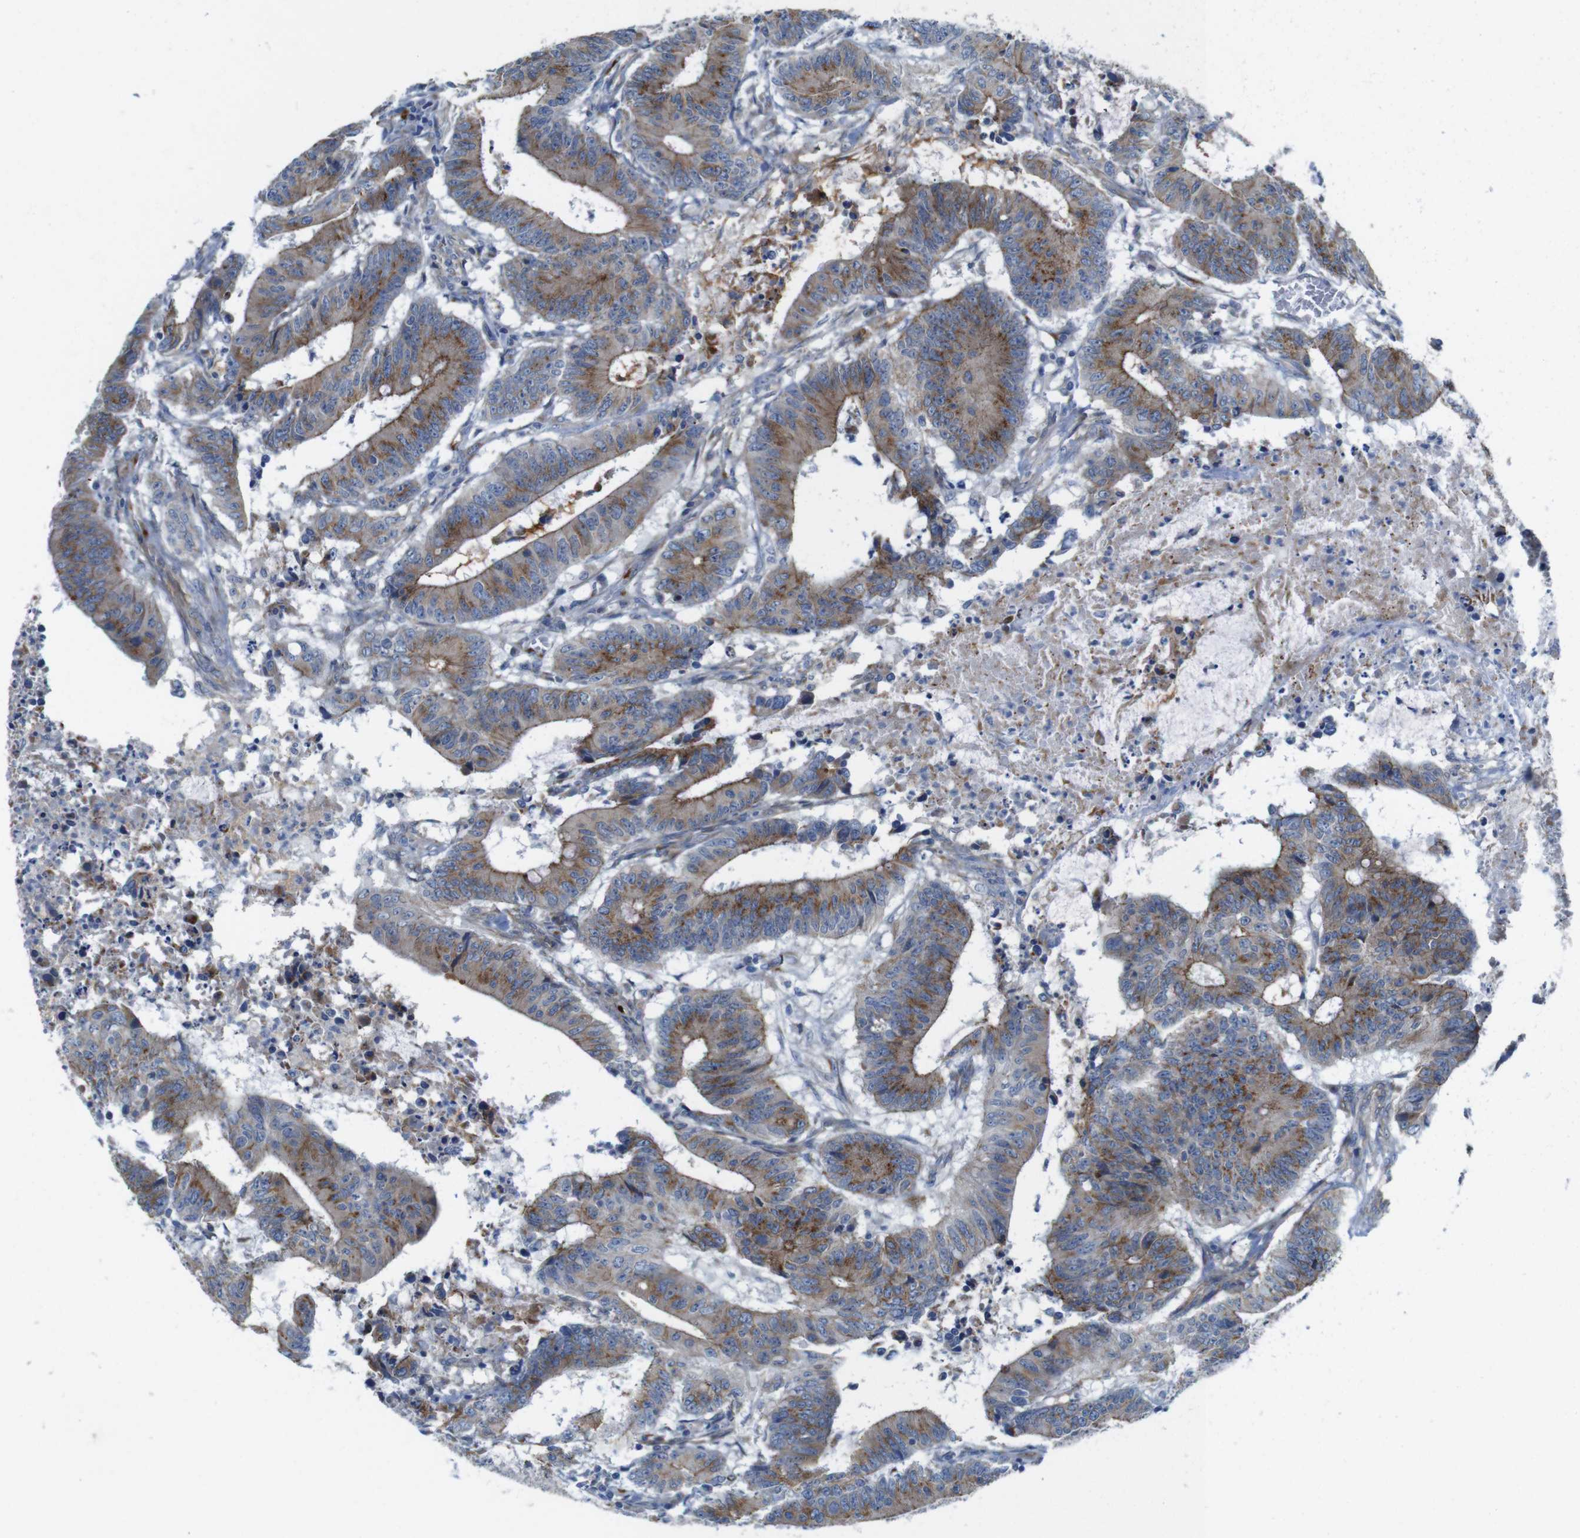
{"staining": {"intensity": "moderate", "quantity": ">75%", "location": "cytoplasmic/membranous"}, "tissue": "colorectal cancer", "cell_type": "Tumor cells", "image_type": "cancer", "snomed": [{"axis": "morphology", "description": "Adenocarcinoma, NOS"}, {"axis": "topography", "description": "Colon"}], "caption": "A photomicrograph of adenocarcinoma (colorectal) stained for a protein demonstrates moderate cytoplasmic/membranous brown staining in tumor cells.", "gene": "EFCAB14", "patient": {"sex": "male", "age": 45}}